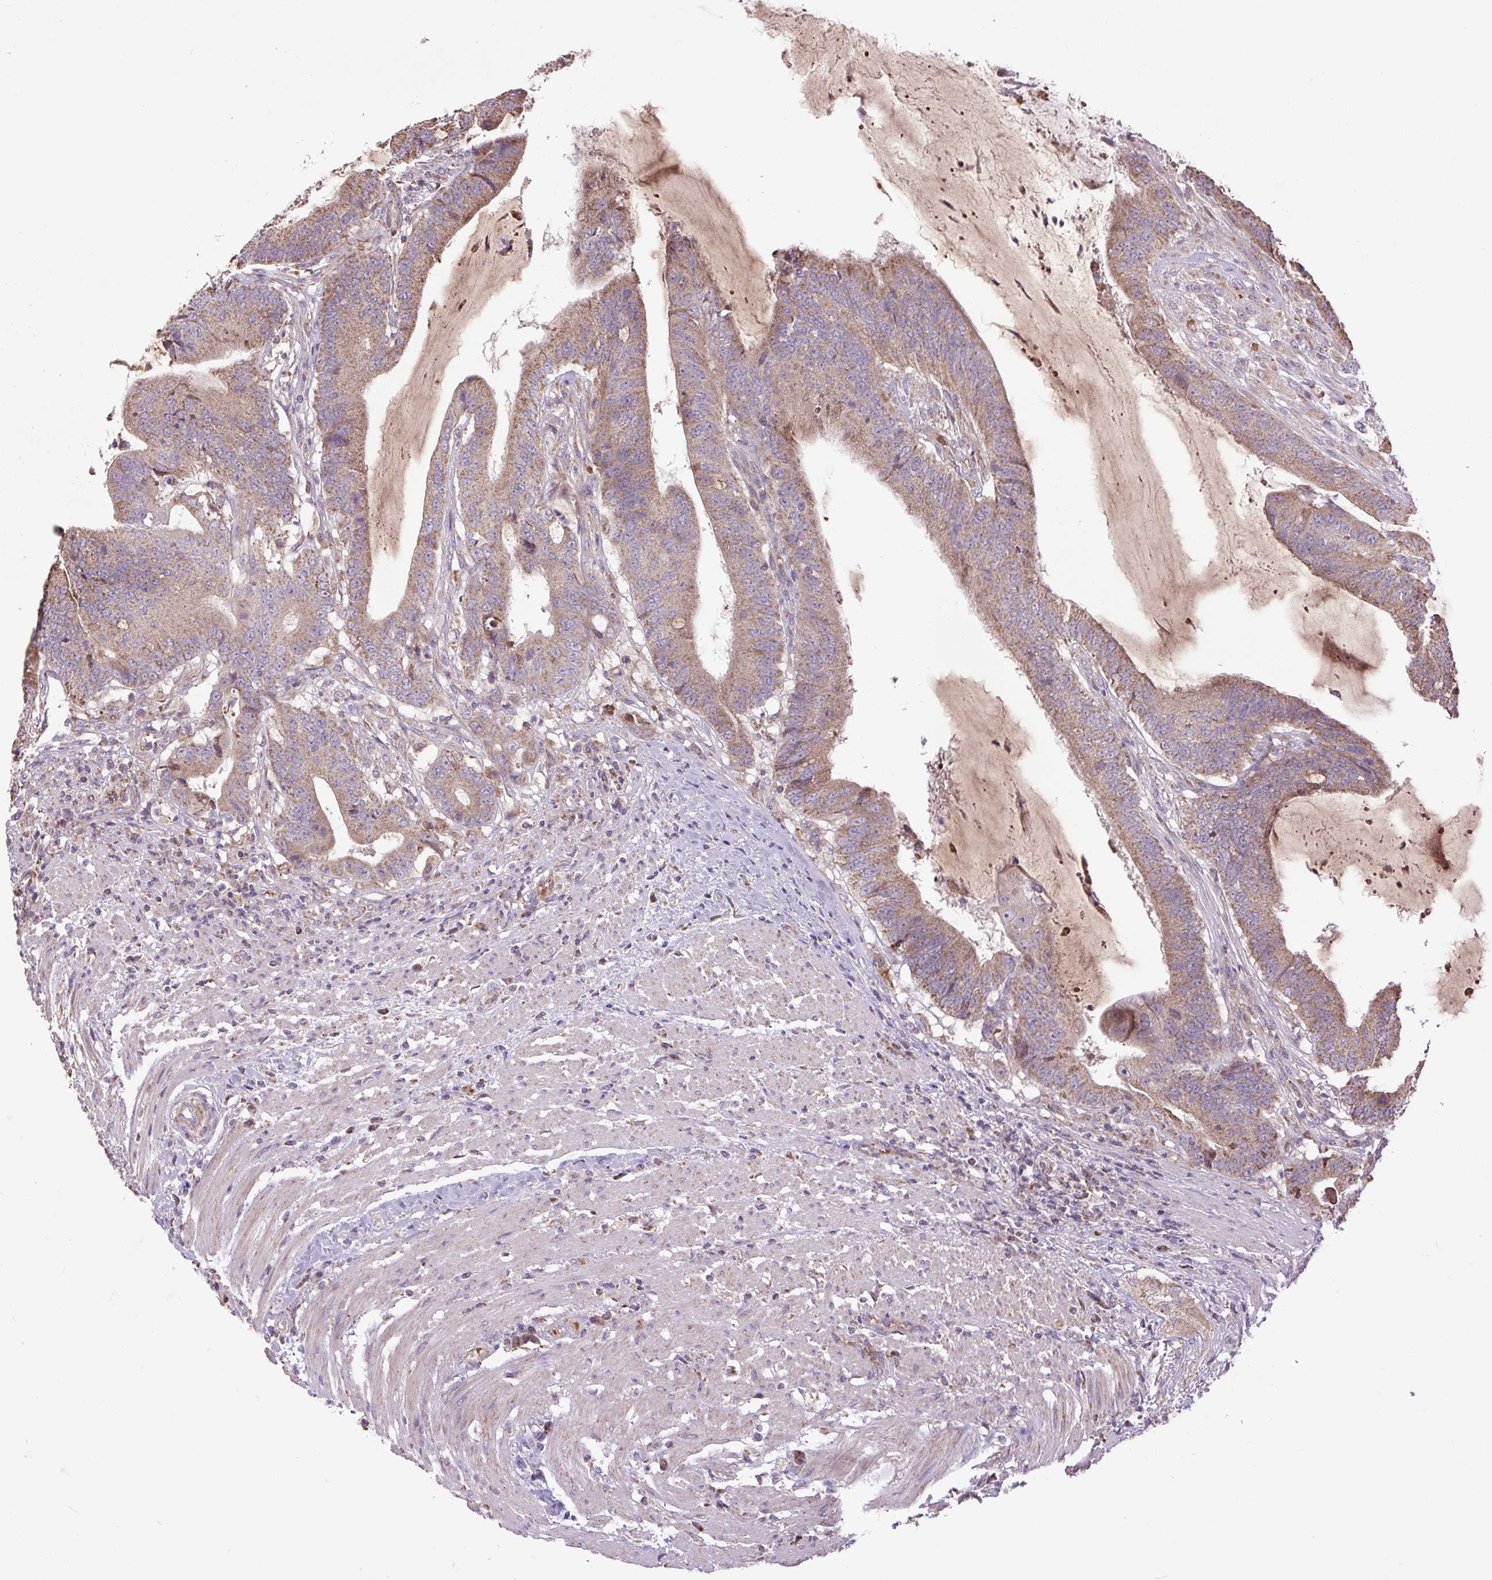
{"staining": {"intensity": "moderate", "quantity": ">75%", "location": "cytoplasmic/membranous"}, "tissue": "colorectal cancer", "cell_type": "Tumor cells", "image_type": "cancer", "snomed": [{"axis": "morphology", "description": "Adenocarcinoma, NOS"}, {"axis": "topography", "description": "Colon"}], "caption": "A brown stain labels moderate cytoplasmic/membranous staining of a protein in colorectal cancer (adenocarcinoma) tumor cells. Nuclei are stained in blue.", "gene": "PLCG1", "patient": {"sex": "female", "age": 43}}